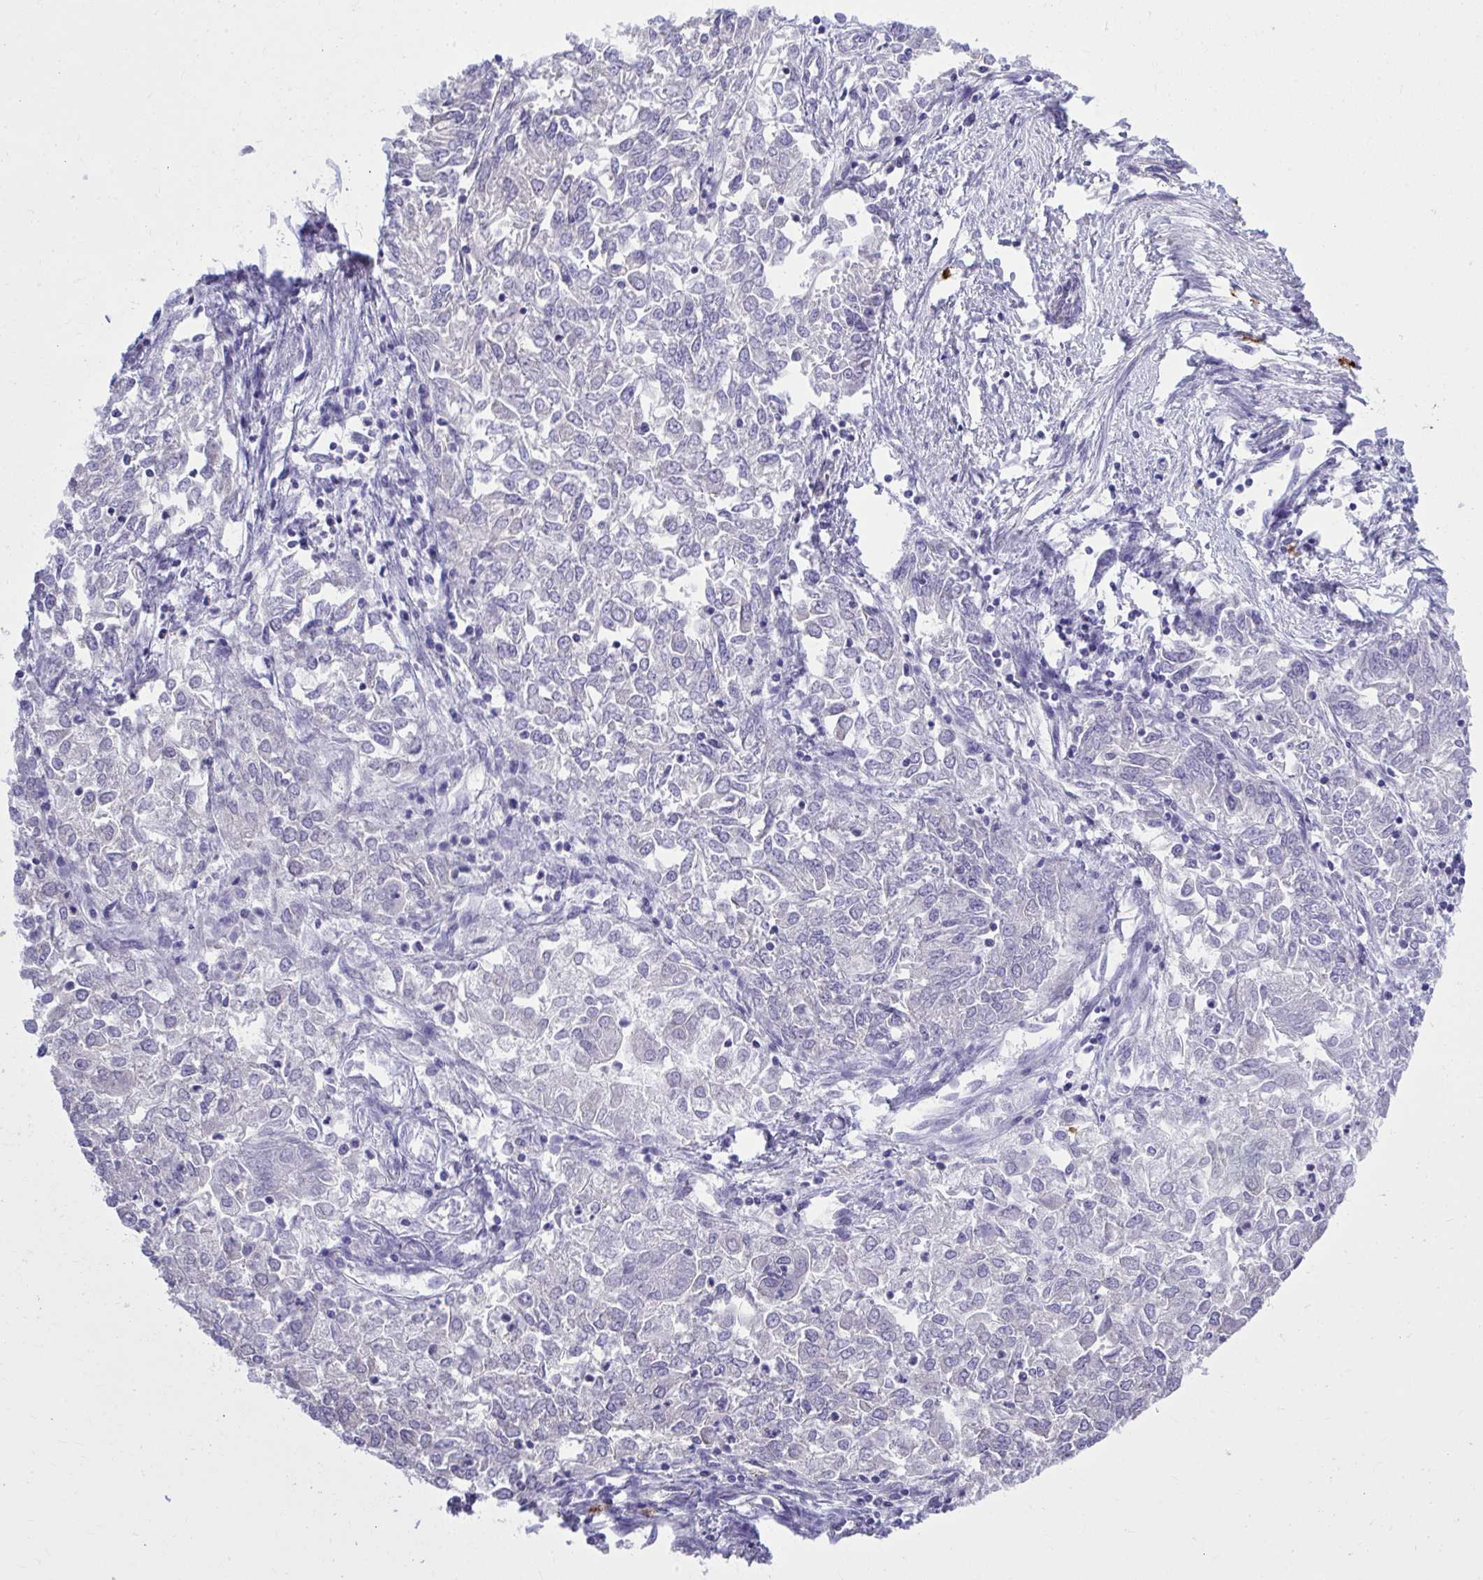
{"staining": {"intensity": "negative", "quantity": "none", "location": "none"}, "tissue": "endometrial cancer", "cell_type": "Tumor cells", "image_type": "cancer", "snomed": [{"axis": "morphology", "description": "Adenocarcinoma, NOS"}, {"axis": "topography", "description": "Endometrium"}], "caption": "A photomicrograph of human endometrial adenocarcinoma is negative for staining in tumor cells.", "gene": "PSD", "patient": {"sex": "female", "age": 57}}